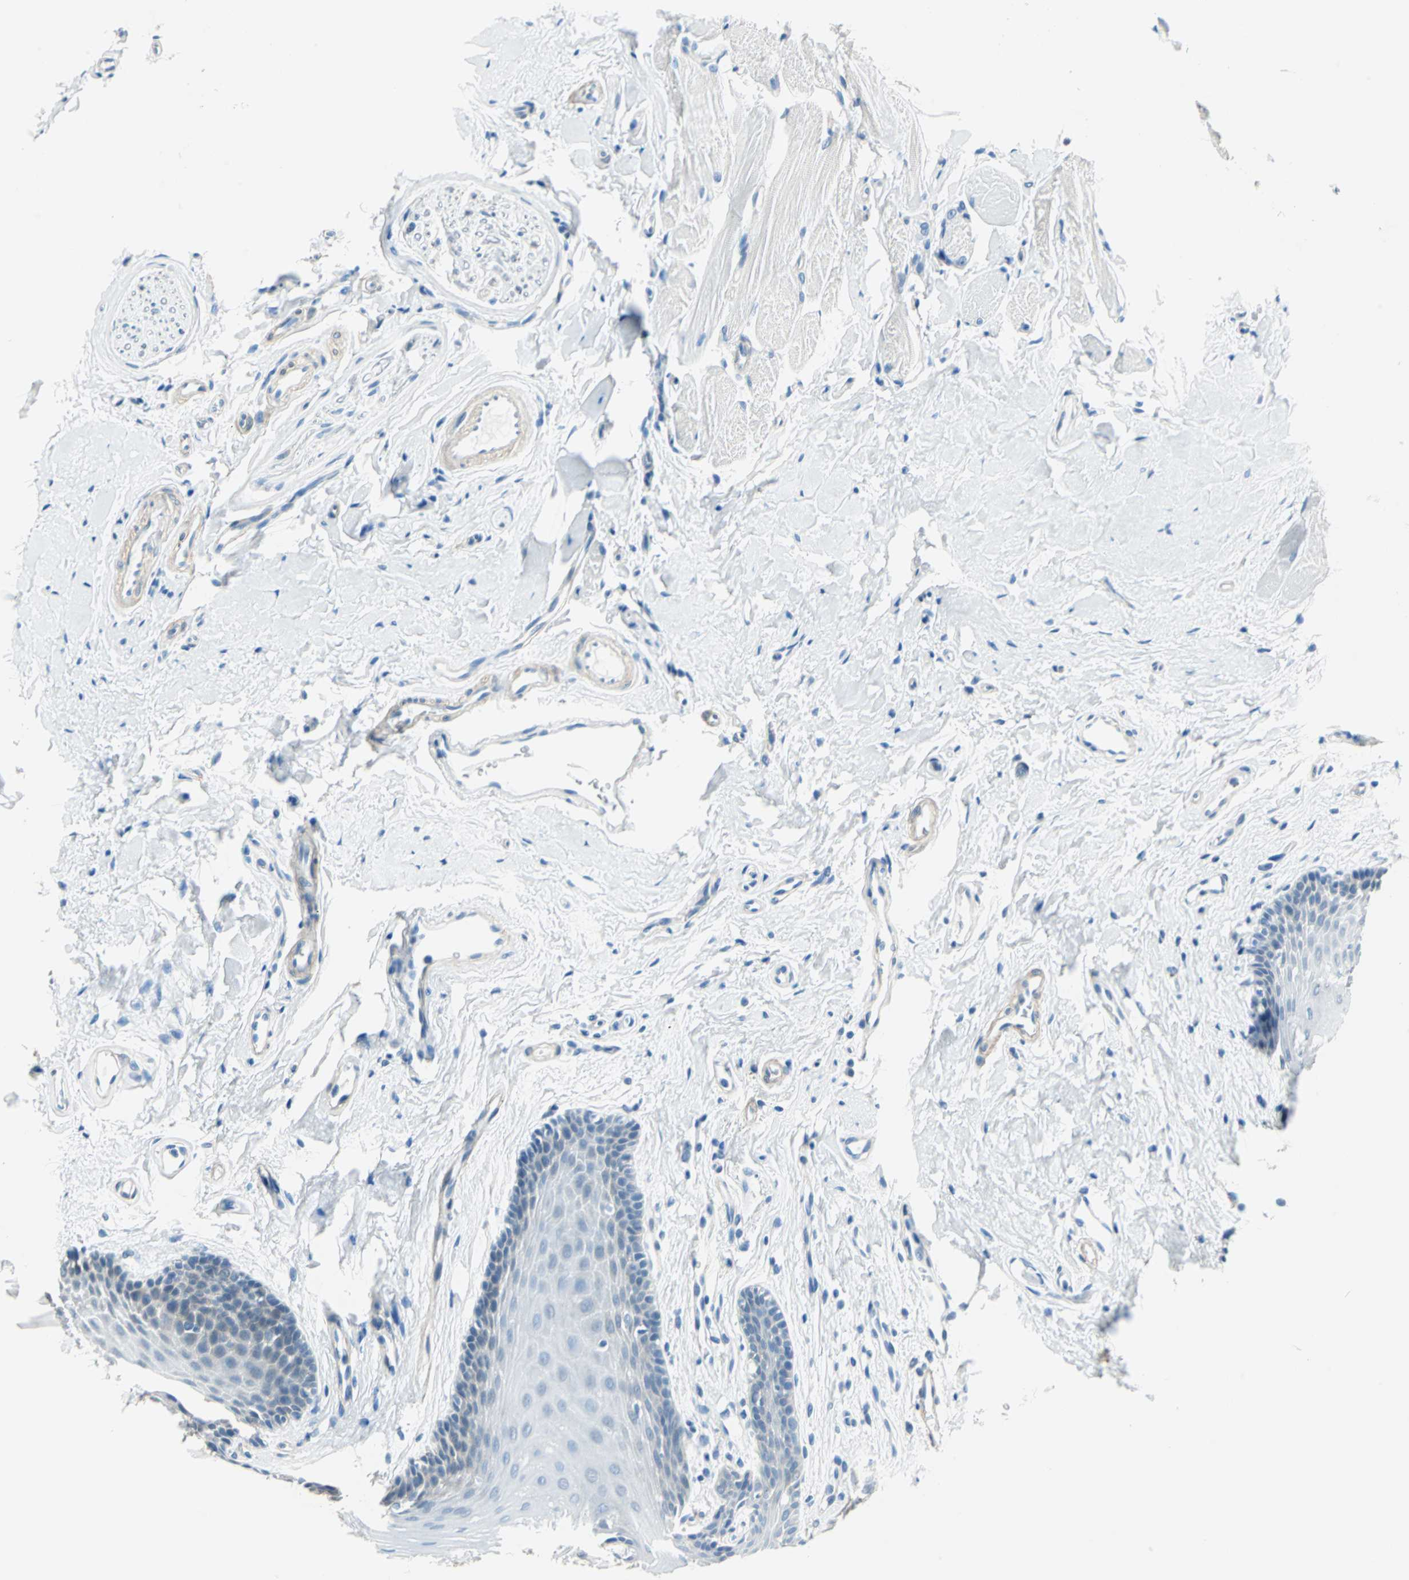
{"staining": {"intensity": "weak", "quantity": "<25%", "location": "cytoplasmic/membranous"}, "tissue": "oral mucosa", "cell_type": "Squamous epithelial cells", "image_type": "normal", "snomed": [{"axis": "morphology", "description": "Normal tissue, NOS"}, {"axis": "topography", "description": "Oral tissue"}], "caption": "Immunohistochemistry (IHC) histopathology image of unremarkable oral mucosa: oral mucosa stained with DAB demonstrates no significant protein expression in squamous epithelial cells. (DAB IHC, high magnification).", "gene": "FKBP4", "patient": {"sex": "male", "age": 62}}